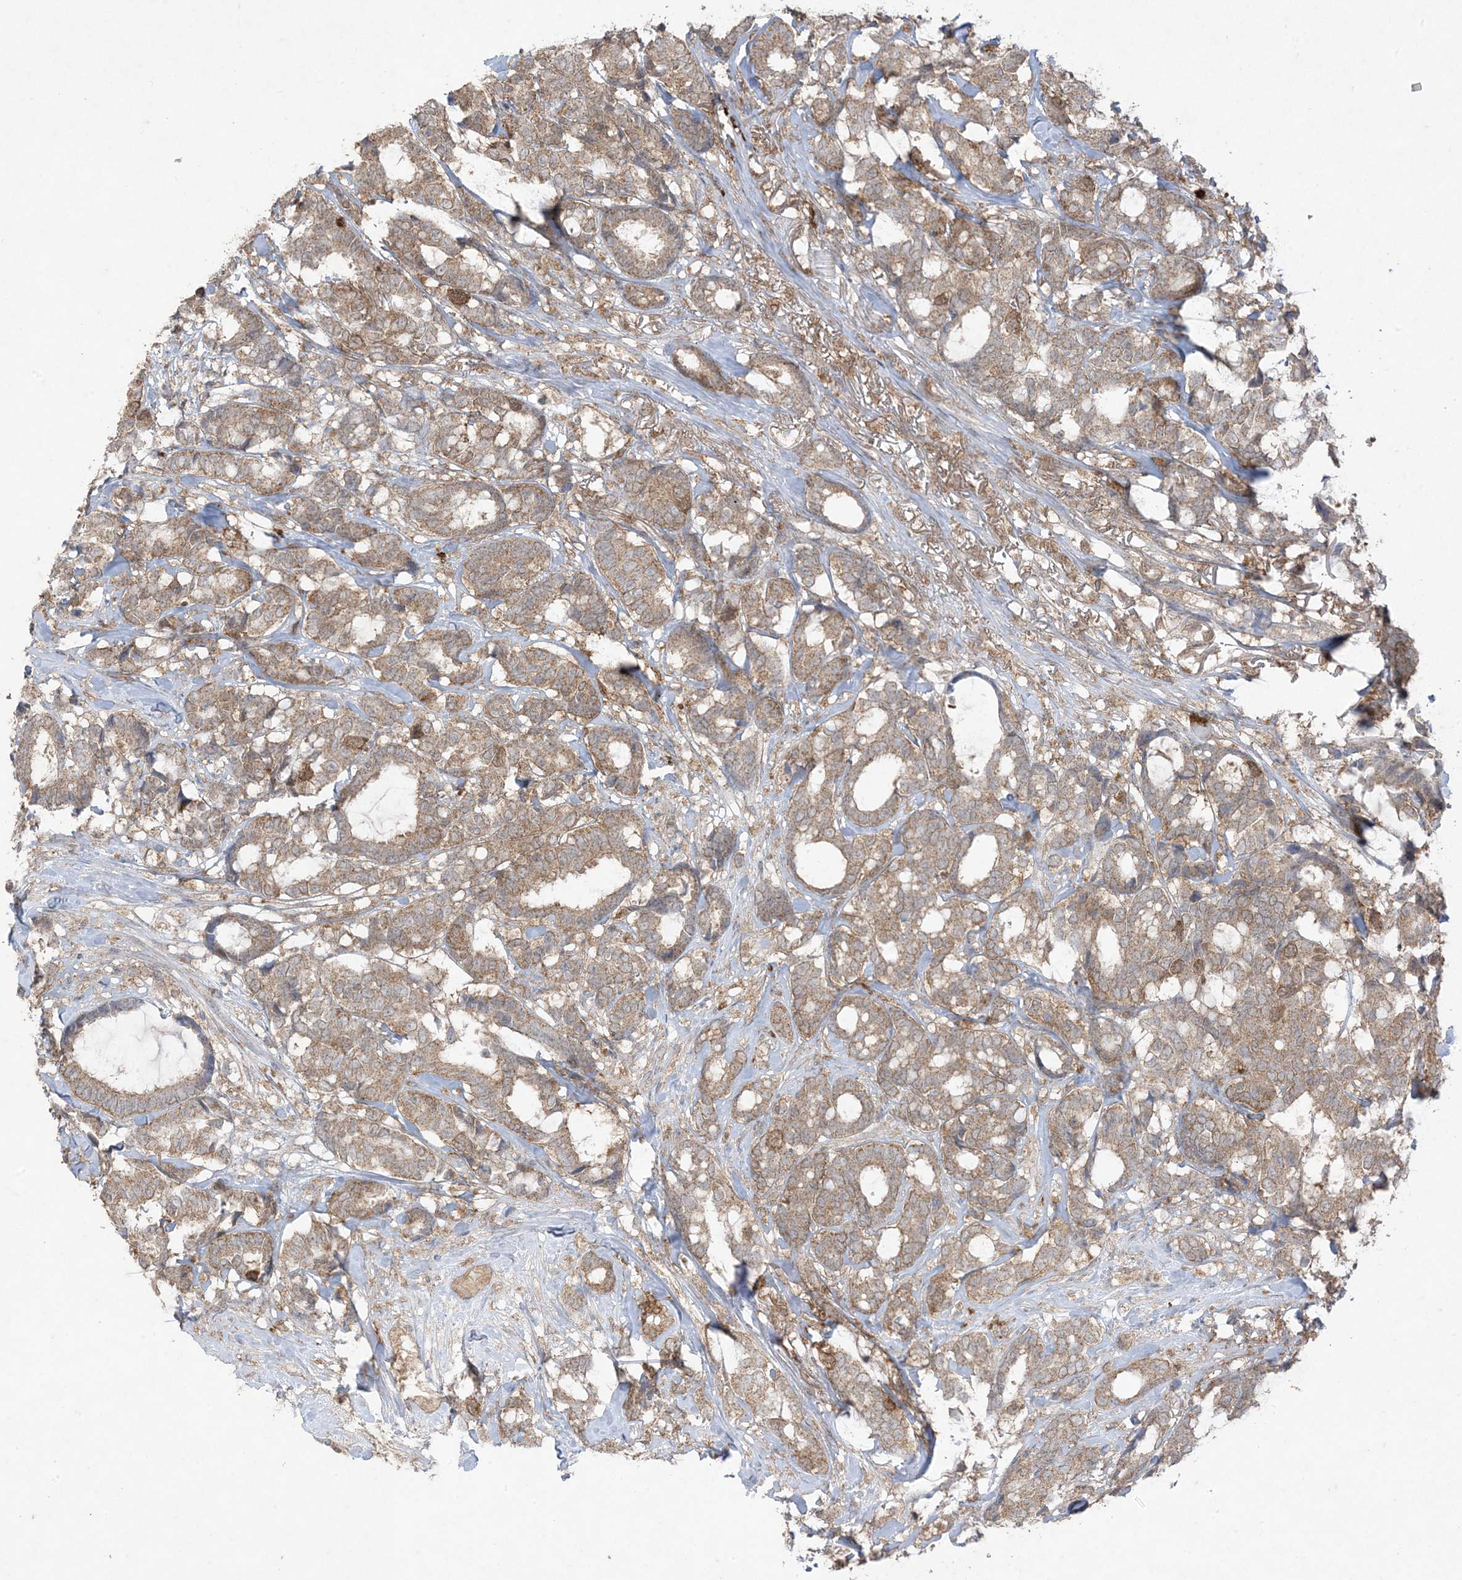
{"staining": {"intensity": "moderate", "quantity": ">75%", "location": "cytoplasmic/membranous"}, "tissue": "breast cancer", "cell_type": "Tumor cells", "image_type": "cancer", "snomed": [{"axis": "morphology", "description": "Duct carcinoma"}, {"axis": "topography", "description": "Breast"}], "caption": "Breast cancer stained for a protein (brown) exhibits moderate cytoplasmic/membranous positive expression in approximately >75% of tumor cells.", "gene": "UBE2C", "patient": {"sex": "female", "age": 87}}